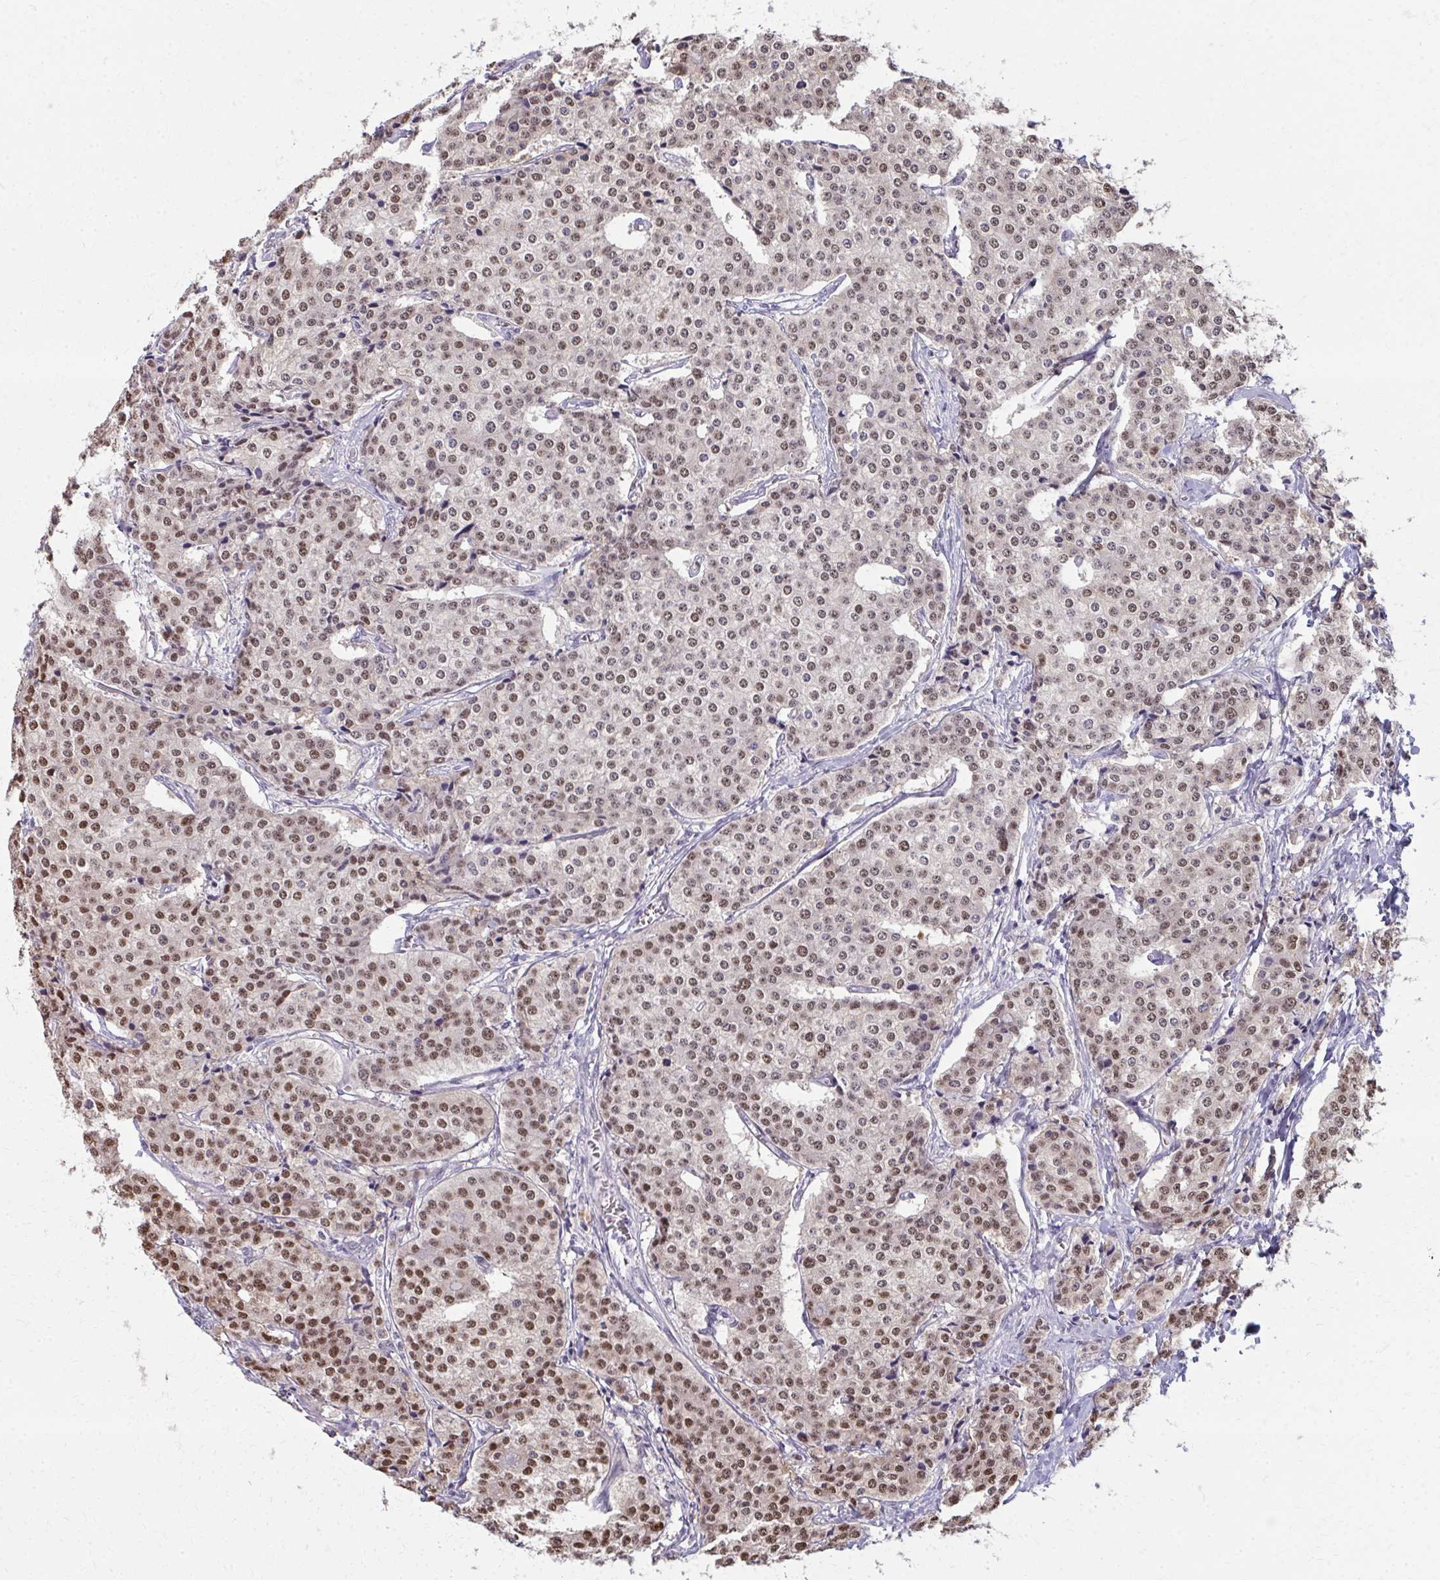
{"staining": {"intensity": "moderate", "quantity": ">75%", "location": "nuclear"}, "tissue": "carcinoid", "cell_type": "Tumor cells", "image_type": "cancer", "snomed": [{"axis": "morphology", "description": "Carcinoid, malignant, NOS"}, {"axis": "topography", "description": "Small intestine"}], "caption": "This histopathology image exhibits carcinoid stained with IHC to label a protein in brown. The nuclear of tumor cells show moderate positivity for the protein. Nuclei are counter-stained blue.", "gene": "SCLY", "patient": {"sex": "female", "age": 64}}